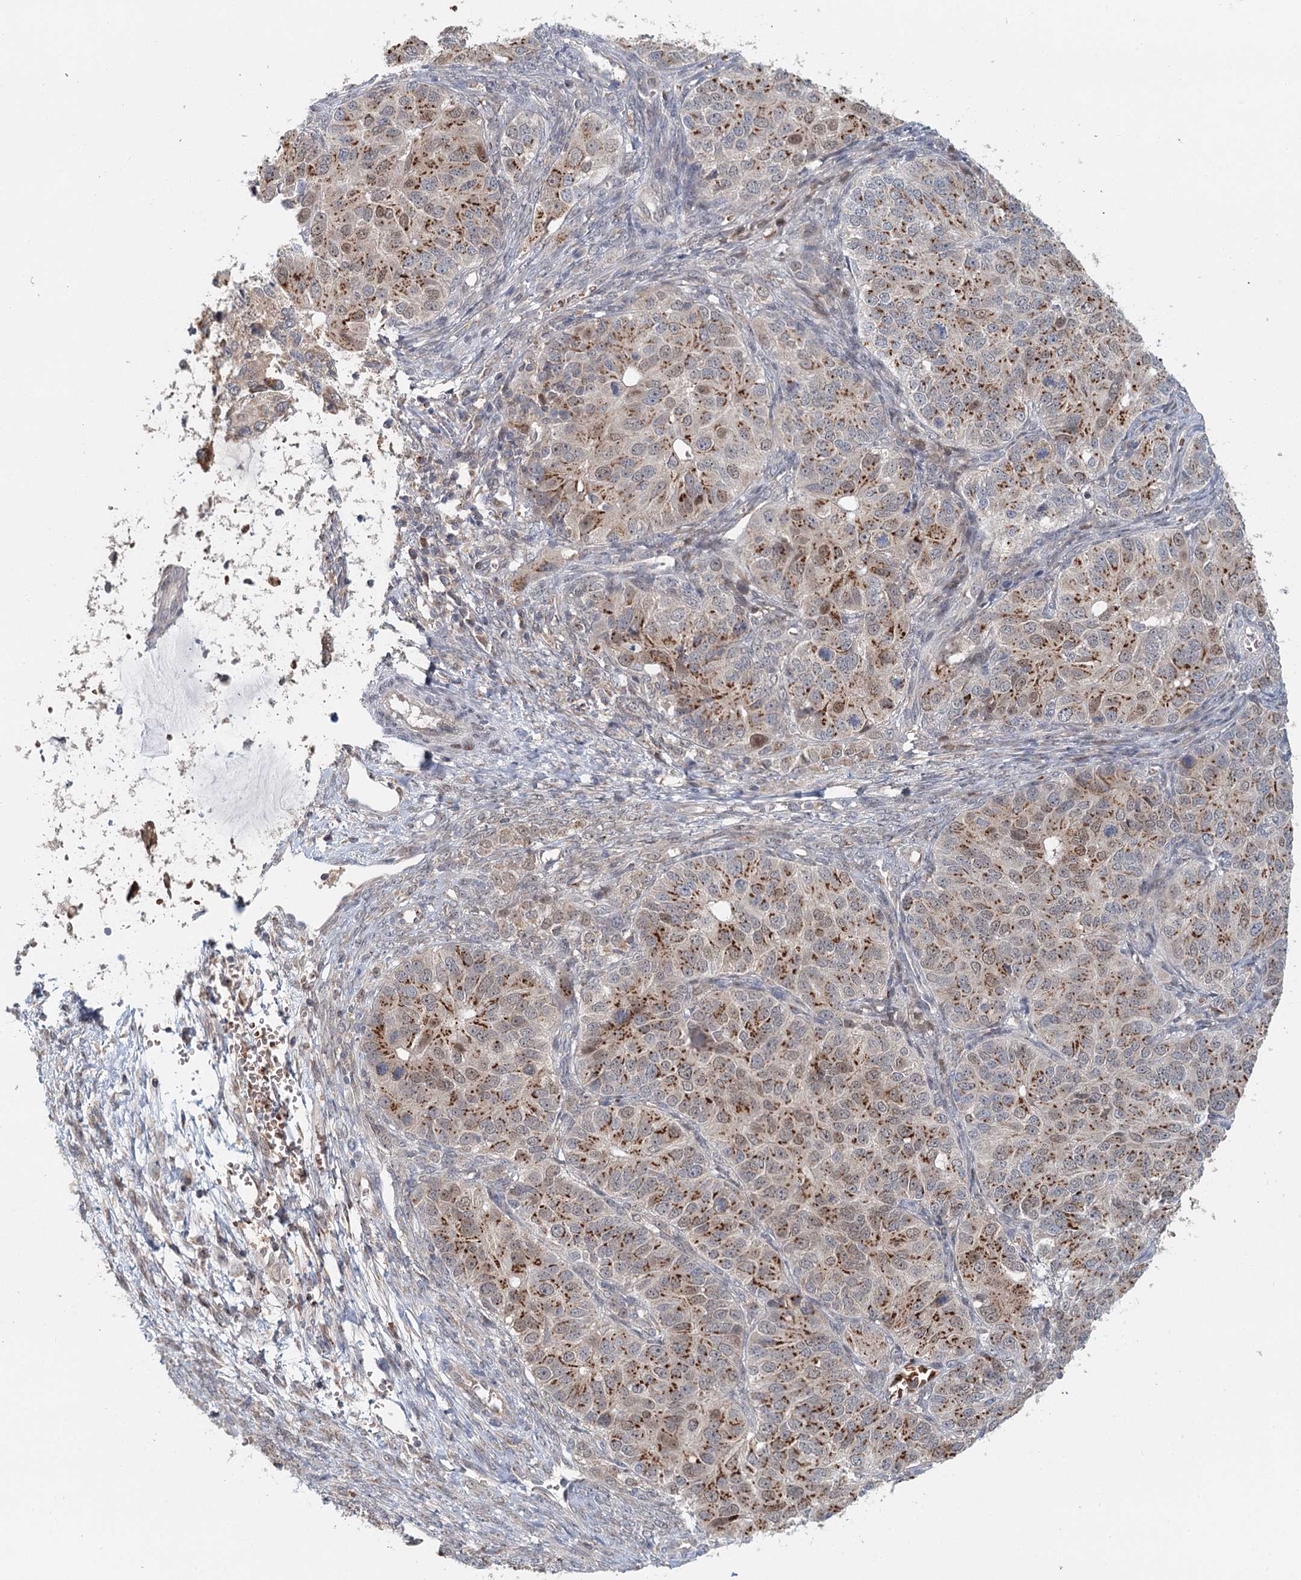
{"staining": {"intensity": "moderate", "quantity": ">75%", "location": "cytoplasmic/membranous"}, "tissue": "ovarian cancer", "cell_type": "Tumor cells", "image_type": "cancer", "snomed": [{"axis": "morphology", "description": "Carcinoma, endometroid"}, {"axis": "topography", "description": "Ovary"}], "caption": "Immunohistochemical staining of ovarian cancer displays medium levels of moderate cytoplasmic/membranous expression in about >75% of tumor cells. (DAB (3,3'-diaminobenzidine) = brown stain, brightfield microscopy at high magnification).", "gene": "ADK", "patient": {"sex": "female", "age": 51}}